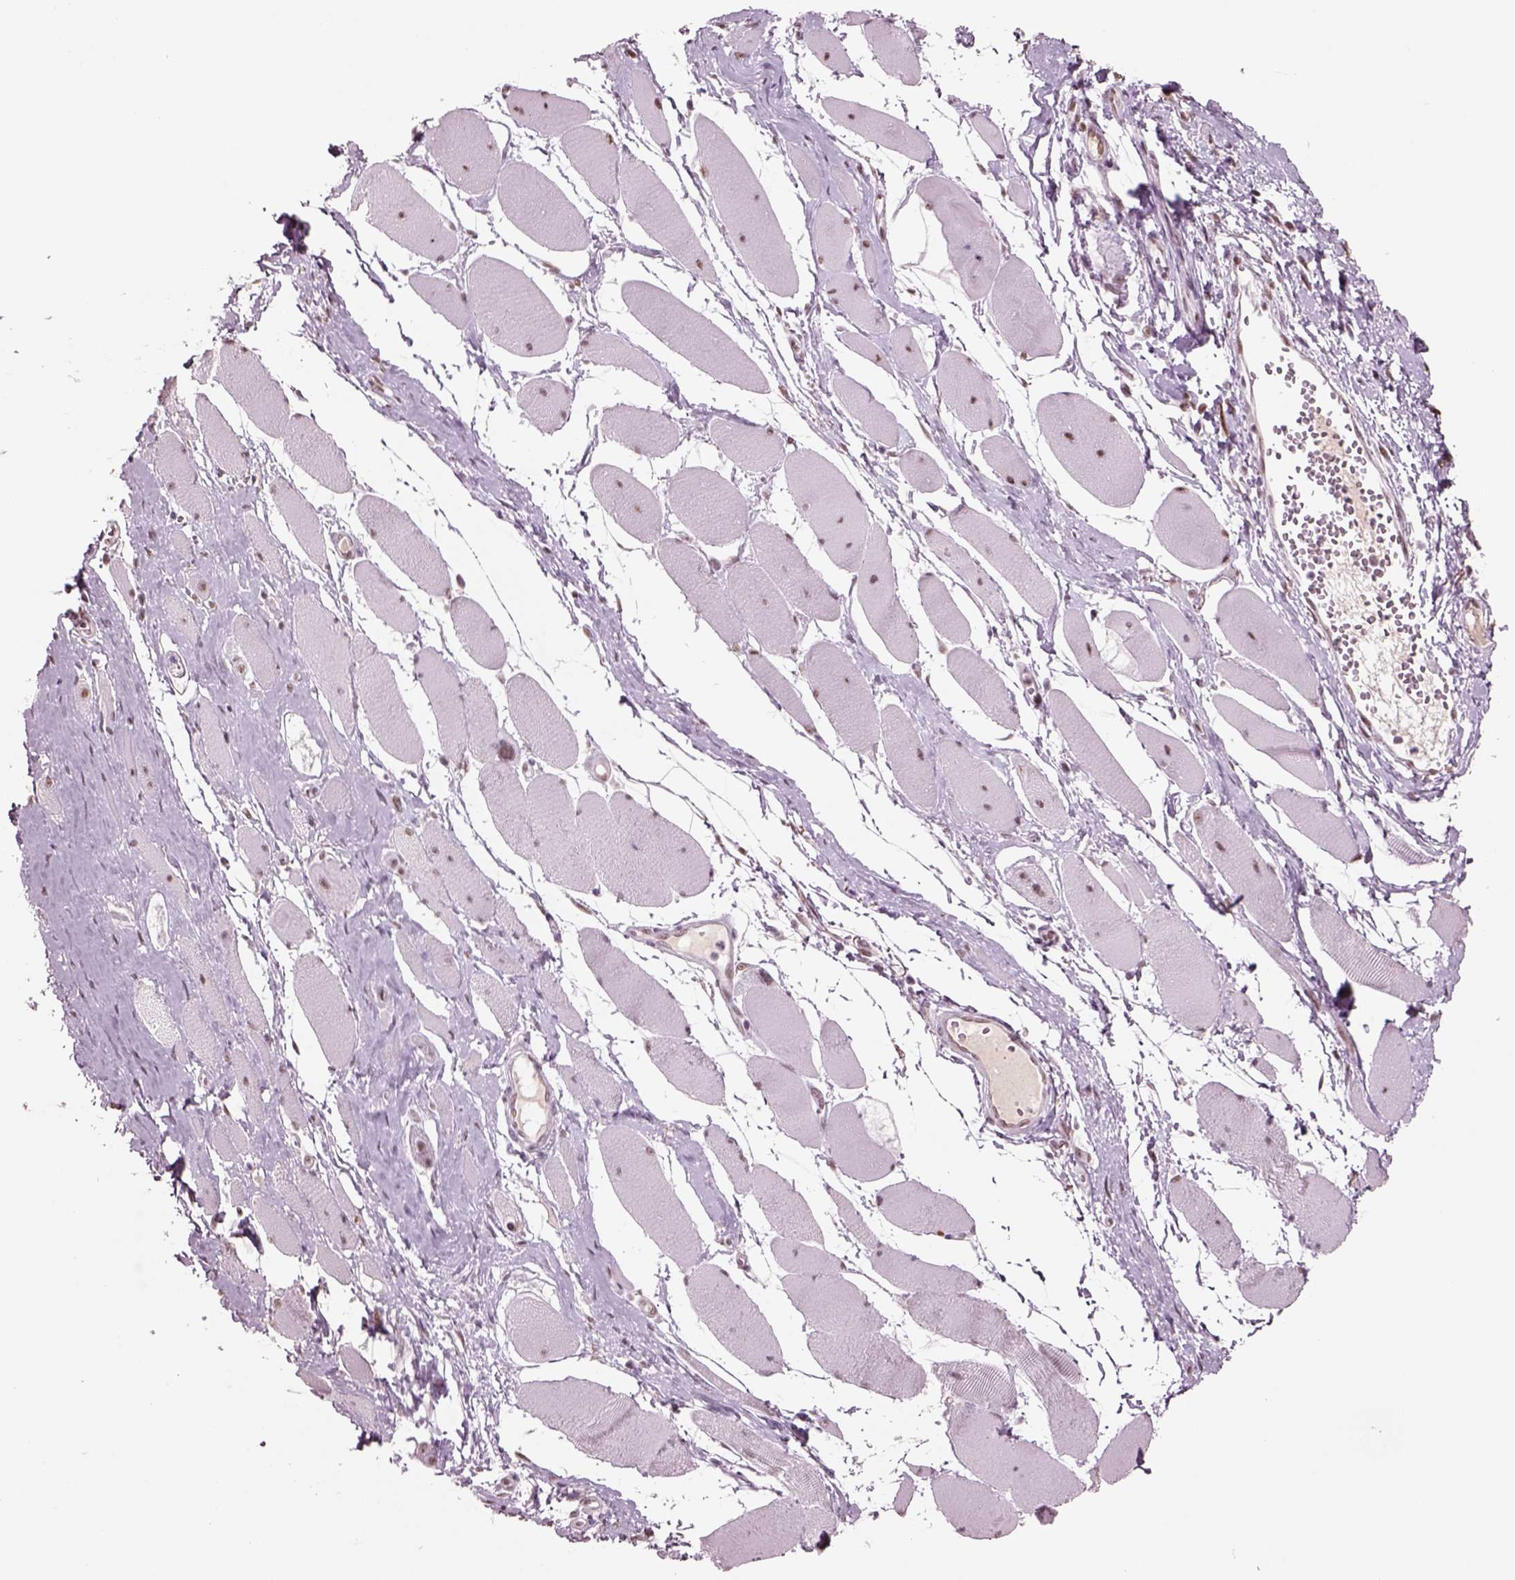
{"staining": {"intensity": "moderate", "quantity": "25%-75%", "location": "nuclear"}, "tissue": "skeletal muscle", "cell_type": "Myocytes", "image_type": "normal", "snomed": [{"axis": "morphology", "description": "Normal tissue, NOS"}, {"axis": "topography", "description": "Skeletal muscle"}], "caption": "IHC of unremarkable skeletal muscle displays medium levels of moderate nuclear staining in approximately 25%-75% of myocytes. The staining is performed using DAB (3,3'-diaminobenzidine) brown chromogen to label protein expression. The nuclei are counter-stained blue using hematoxylin.", "gene": "SEPHS1", "patient": {"sex": "female", "age": 75}}